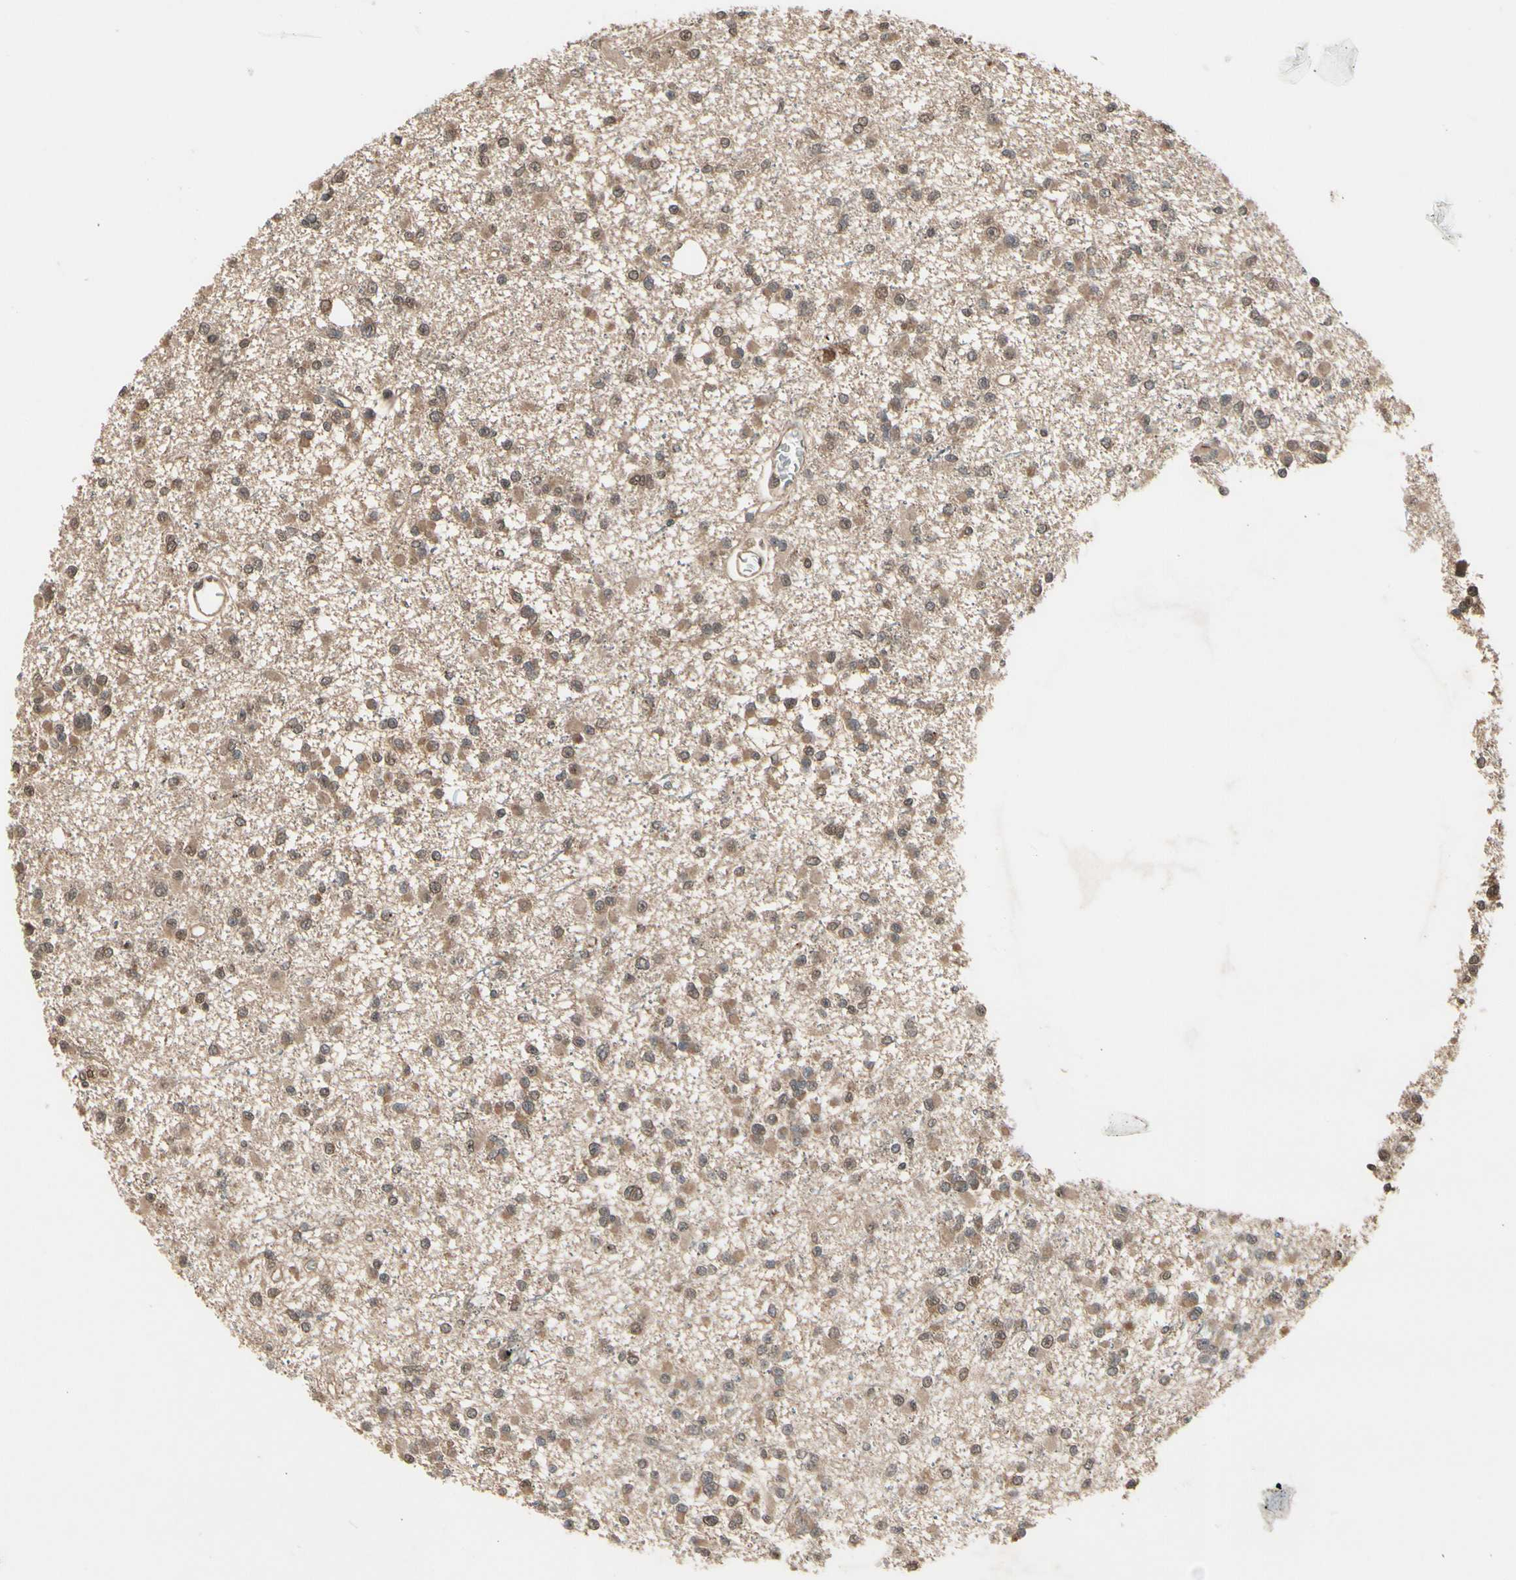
{"staining": {"intensity": "moderate", "quantity": ">75%", "location": "cytoplasmic/membranous,nuclear"}, "tissue": "glioma", "cell_type": "Tumor cells", "image_type": "cancer", "snomed": [{"axis": "morphology", "description": "Glioma, malignant, Low grade"}, {"axis": "topography", "description": "Brain"}], "caption": "High-power microscopy captured an immunohistochemistry image of glioma, revealing moderate cytoplasmic/membranous and nuclear staining in approximately >75% of tumor cells.", "gene": "PNPLA7", "patient": {"sex": "female", "age": 22}}